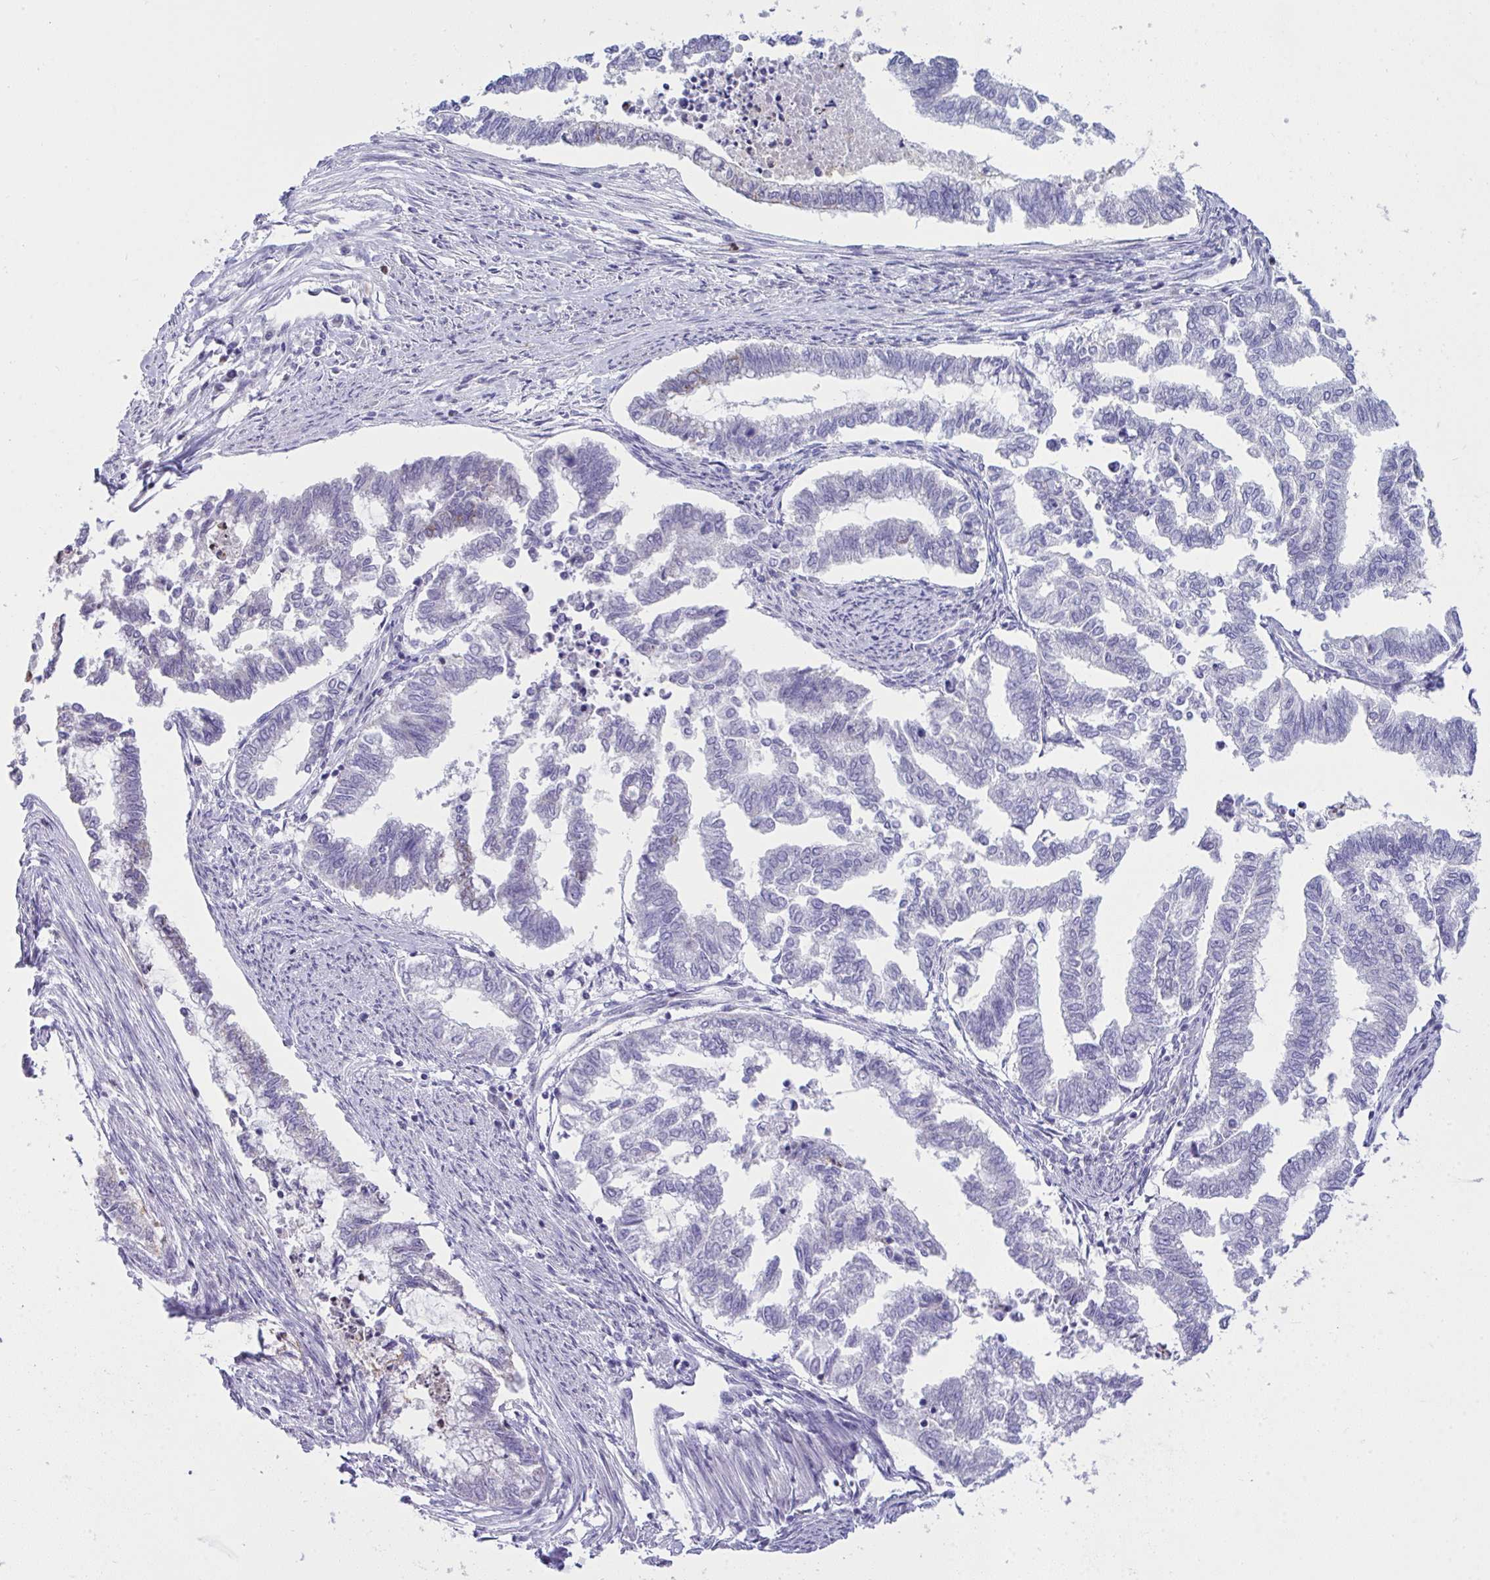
{"staining": {"intensity": "negative", "quantity": "none", "location": "none"}, "tissue": "endometrial cancer", "cell_type": "Tumor cells", "image_type": "cancer", "snomed": [{"axis": "morphology", "description": "Adenocarcinoma, NOS"}, {"axis": "topography", "description": "Endometrium"}], "caption": "High magnification brightfield microscopy of endometrial cancer (adenocarcinoma) stained with DAB (brown) and counterstained with hematoxylin (blue): tumor cells show no significant positivity.", "gene": "PLA2G12B", "patient": {"sex": "female", "age": 79}}